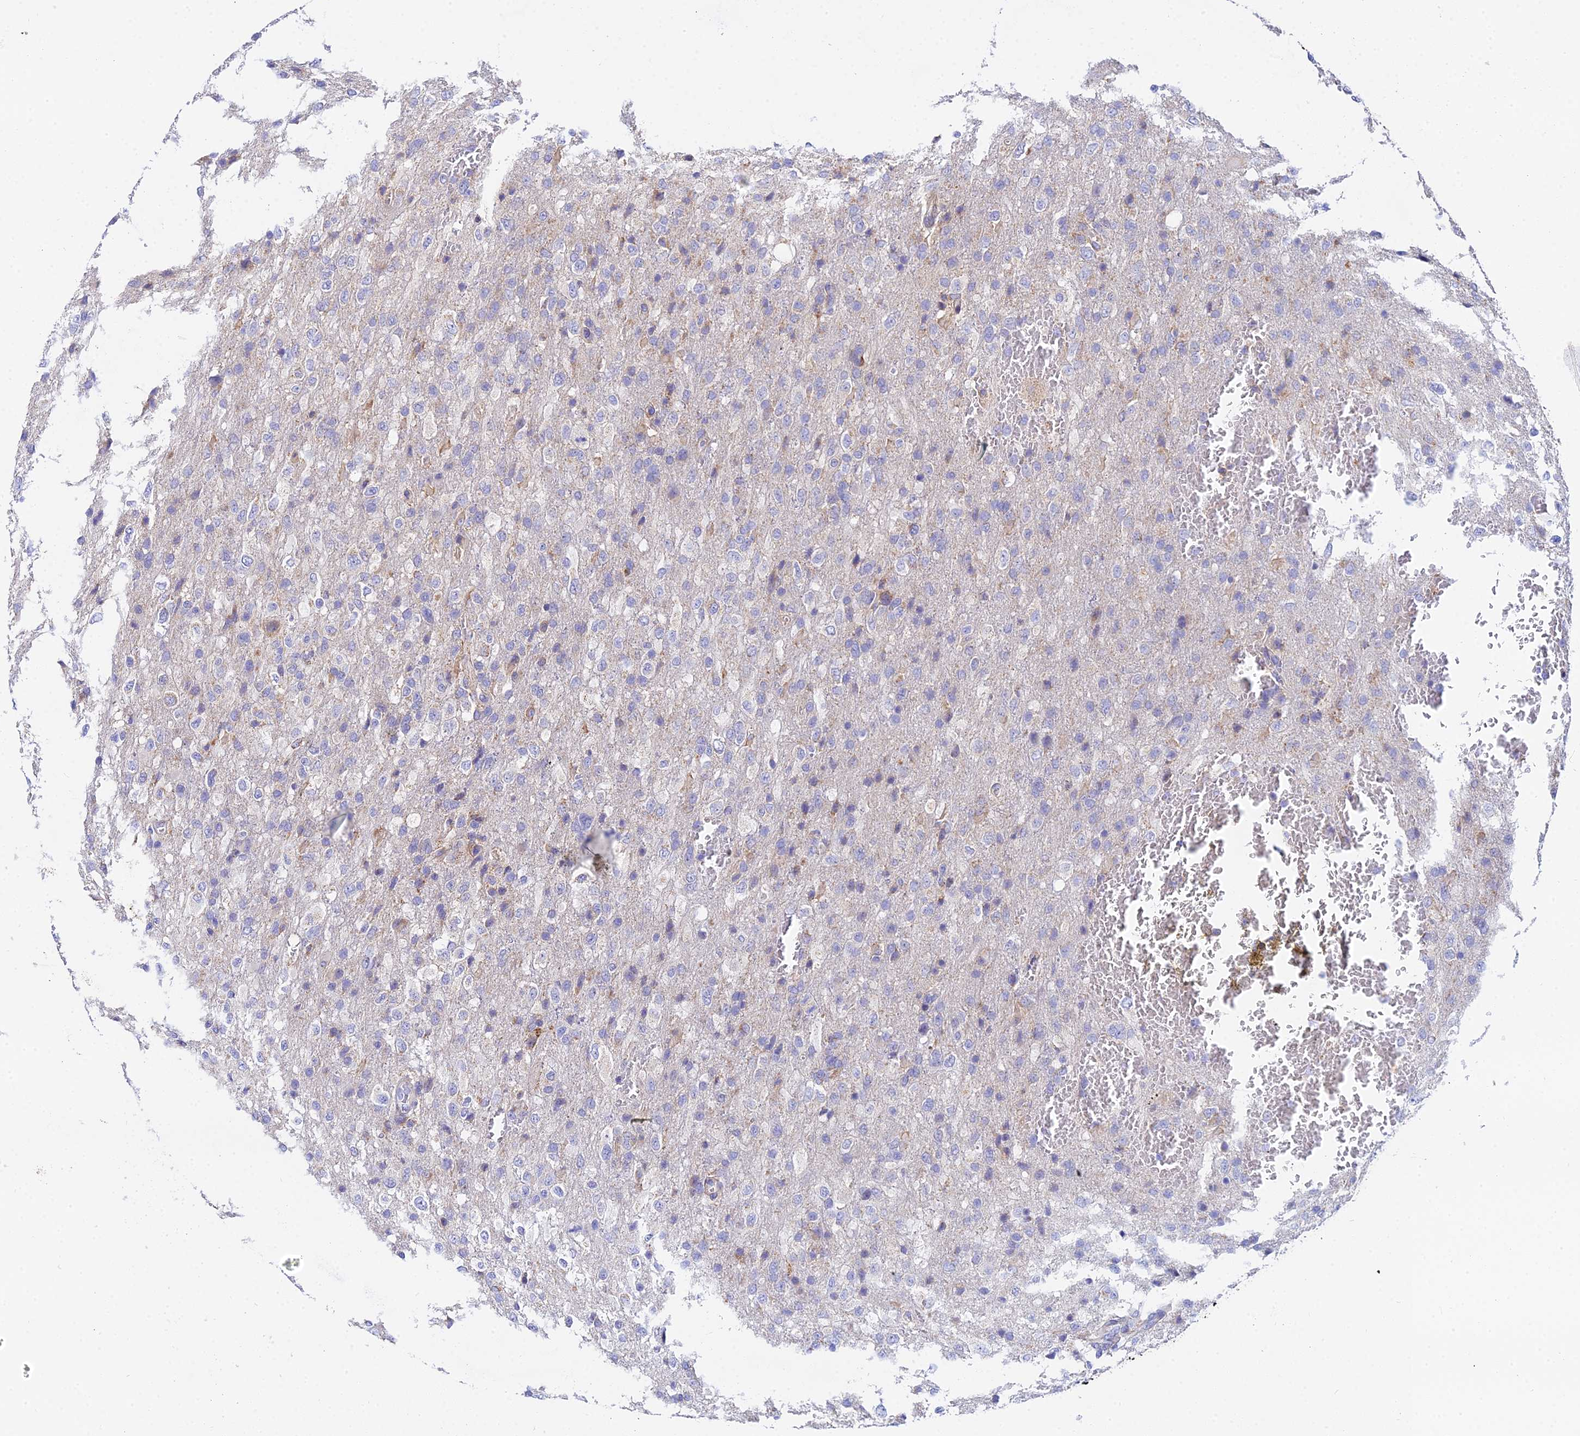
{"staining": {"intensity": "negative", "quantity": "none", "location": "none"}, "tissue": "glioma", "cell_type": "Tumor cells", "image_type": "cancer", "snomed": [{"axis": "morphology", "description": "Glioma, malignant, High grade"}, {"axis": "topography", "description": "Brain"}], "caption": "An image of human high-grade glioma (malignant) is negative for staining in tumor cells.", "gene": "ACOT2", "patient": {"sex": "female", "age": 74}}